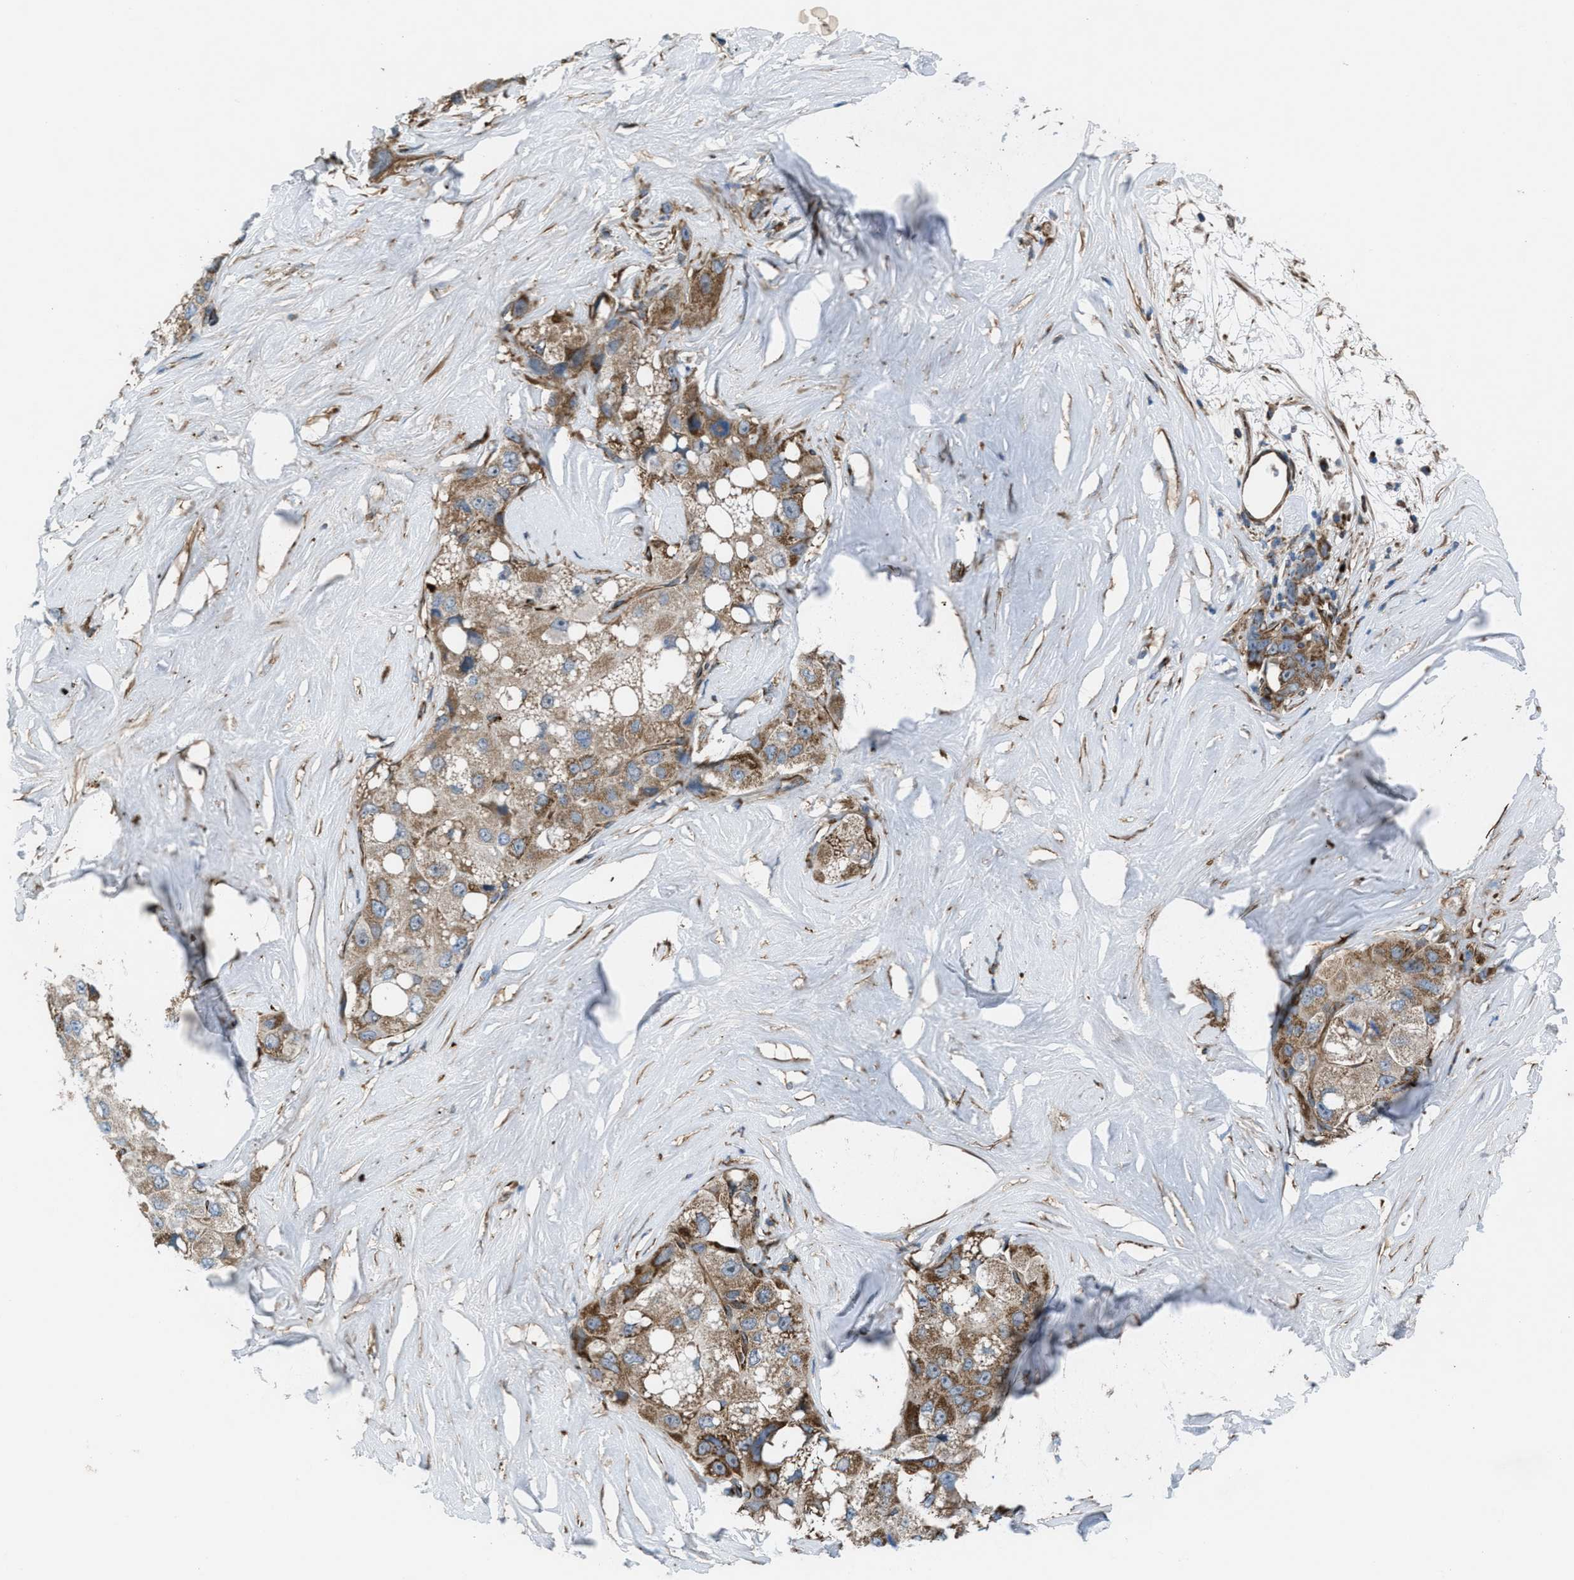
{"staining": {"intensity": "moderate", "quantity": ">75%", "location": "cytoplasmic/membranous"}, "tissue": "liver cancer", "cell_type": "Tumor cells", "image_type": "cancer", "snomed": [{"axis": "morphology", "description": "Carcinoma, Hepatocellular, NOS"}, {"axis": "topography", "description": "Liver"}], "caption": "The histopathology image demonstrates staining of liver cancer (hepatocellular carcinoma), revealing moderate cytoplasmic/membranous protein staining (brown color) within tumor cells. (DAB (3,3'-diaminobenzidine) IHC with brightfield microscopy, high magnification).", "gene": "SLC6A9", "patient": {"sex": "male", "age": 80}}